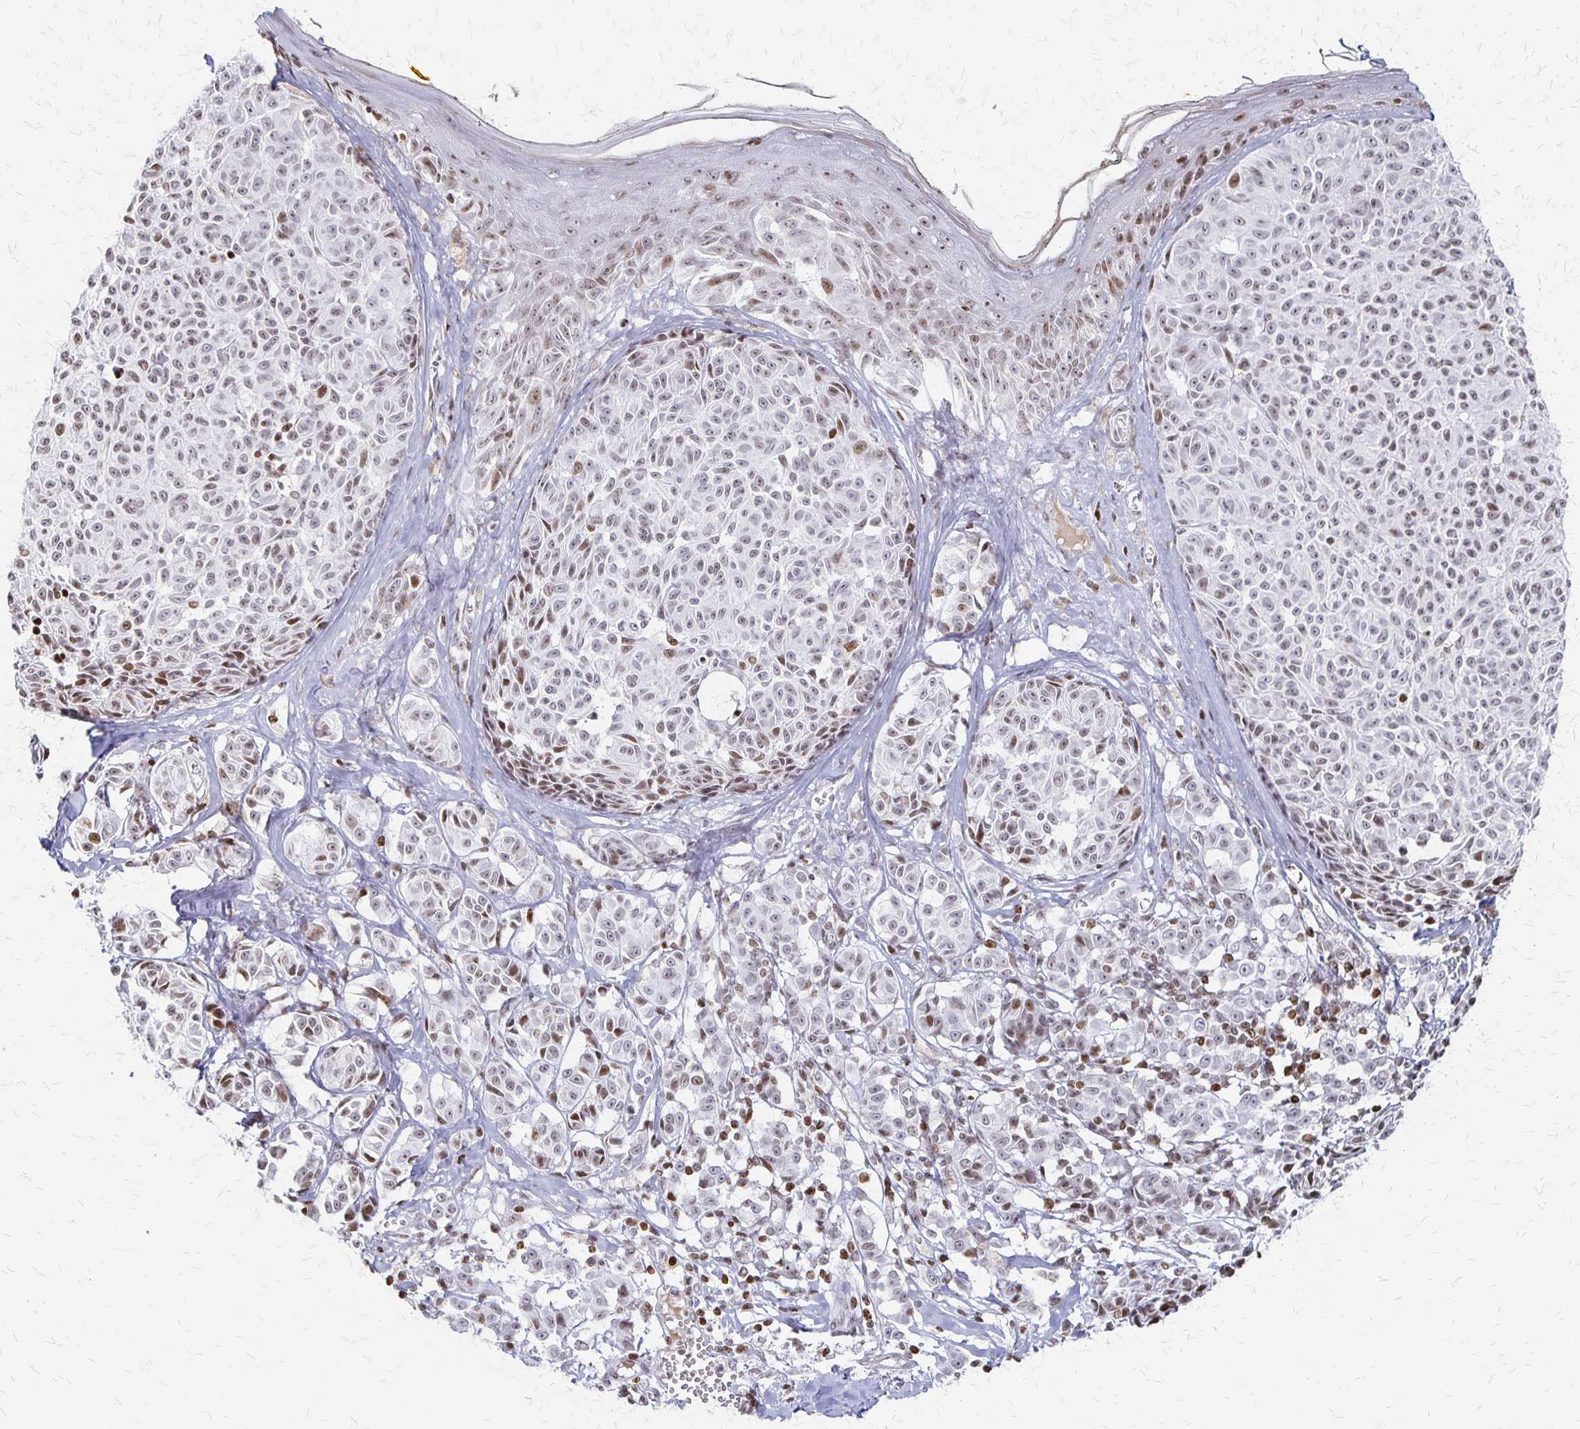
{"staining": {"intensity": "weak", "quantity": "<25%", "location": "nuclear"}, "tissue": "melanoma", "cell_type": "Tumor cells", "image_type": "cancer", "snomed": [{"axis": "morphology", "description": "Malignant melanoma, NOS"}, {"axis": "topography", "description": "Skin"}], "caption": "The micrograph reveals no staining of tumor cells in melanoma.", "gene": "ZNF280C", "patient": {"sex": "female", "age": 43}}